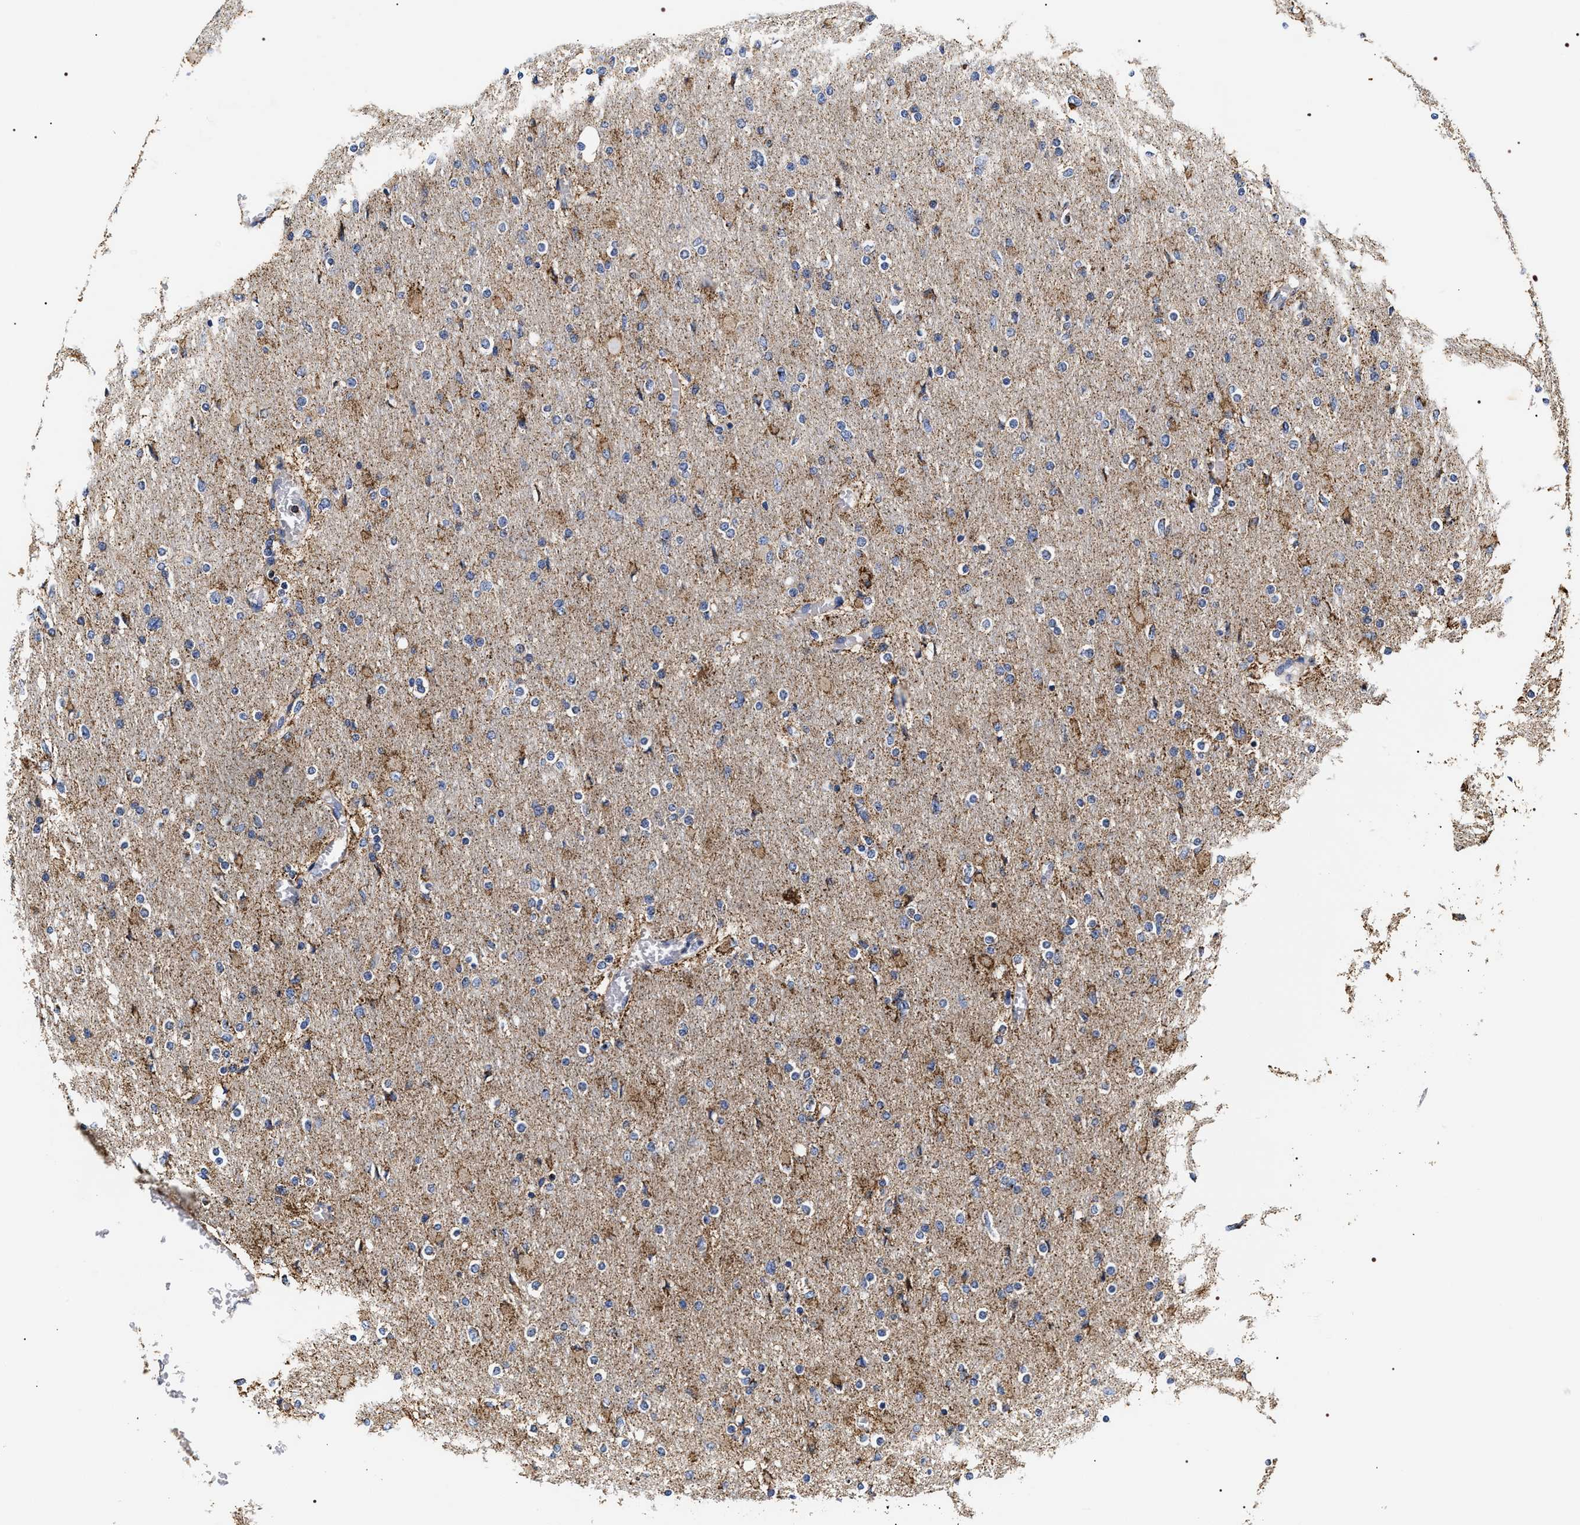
{"staining": {"intensity": "moderate", "quantity": "25%-75%", "location": "cytoplasmic/membranous"}, "tissue": "glioma", "cell_type": "Tumor cells", "image_type": "cancer", "snomed": [{"axis": "morphology", "description": "Glioma, malignant, High grade"}, {"axis": "topography", "description": "Cerebral cortex"}], "caption": "Glioma stained with a protein marker demonstrates moderate staining in tumor cells.", "gene": "COG5", "patient": {"sex": "female", "age": 36}}